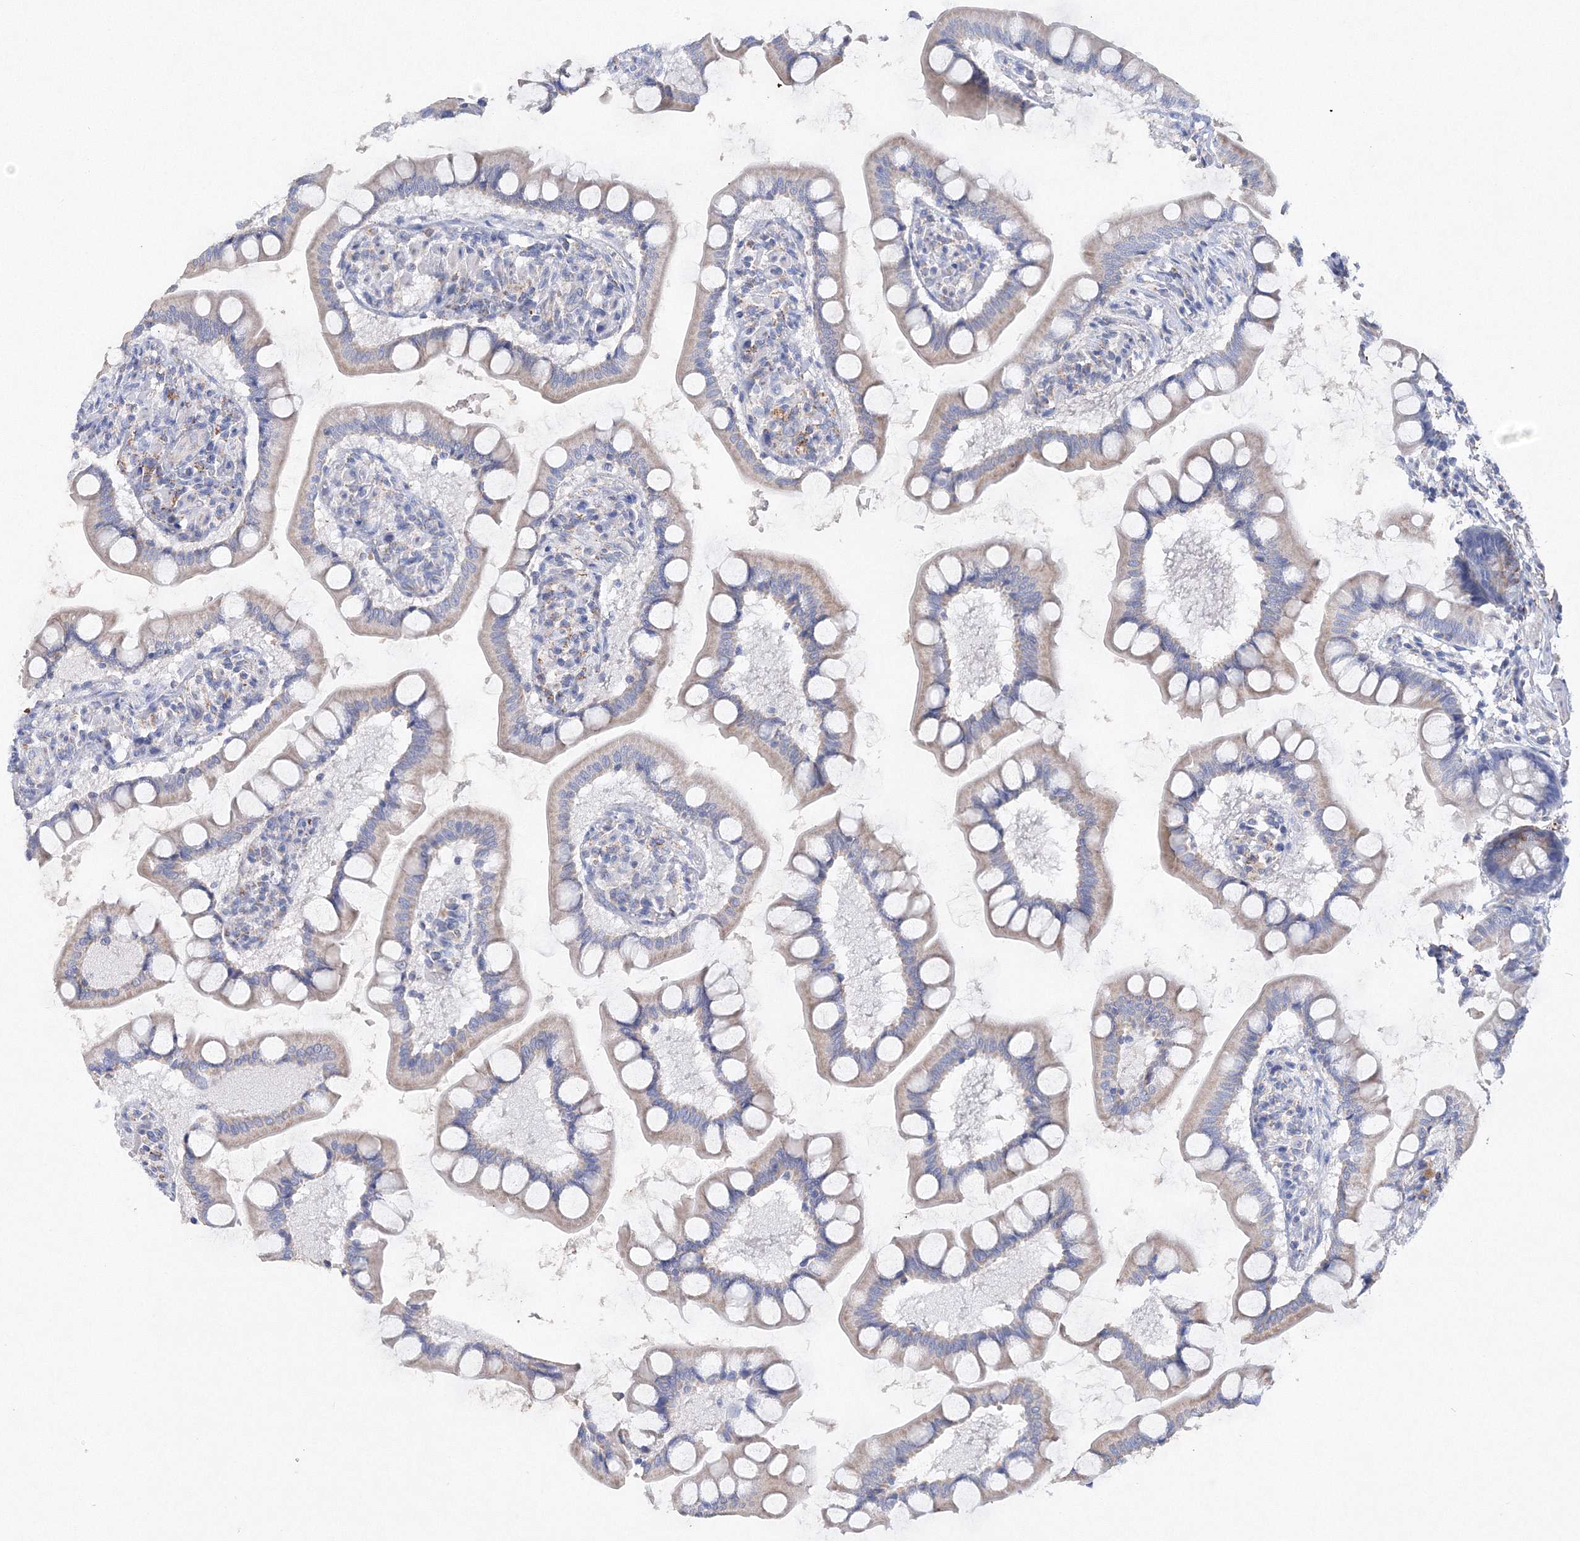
{"staining": {"intensity": "negative", "quantity": "none", "location": "none"}, "tissue": "small intestine", "cell_type": "Glandular cells", "image_type": "normal", "snomed": [{"axis": "morphology", "description": "Normal tissue, NOS"}, {"axis": "topography", "description": "Small intestine"}], "caption": "High power microscopy micrograph of an immunohistochemistry histopathology image of benign small intestine, revealing no significant expression in glandular cells. The staining was performed using DAB to visualize the protein expression in brown, while the nuclei were stained in blue with hematoxylin (Magnification: 20x).", "gene": "MERTK", "patient": {"sex": "male", "age": 41}}